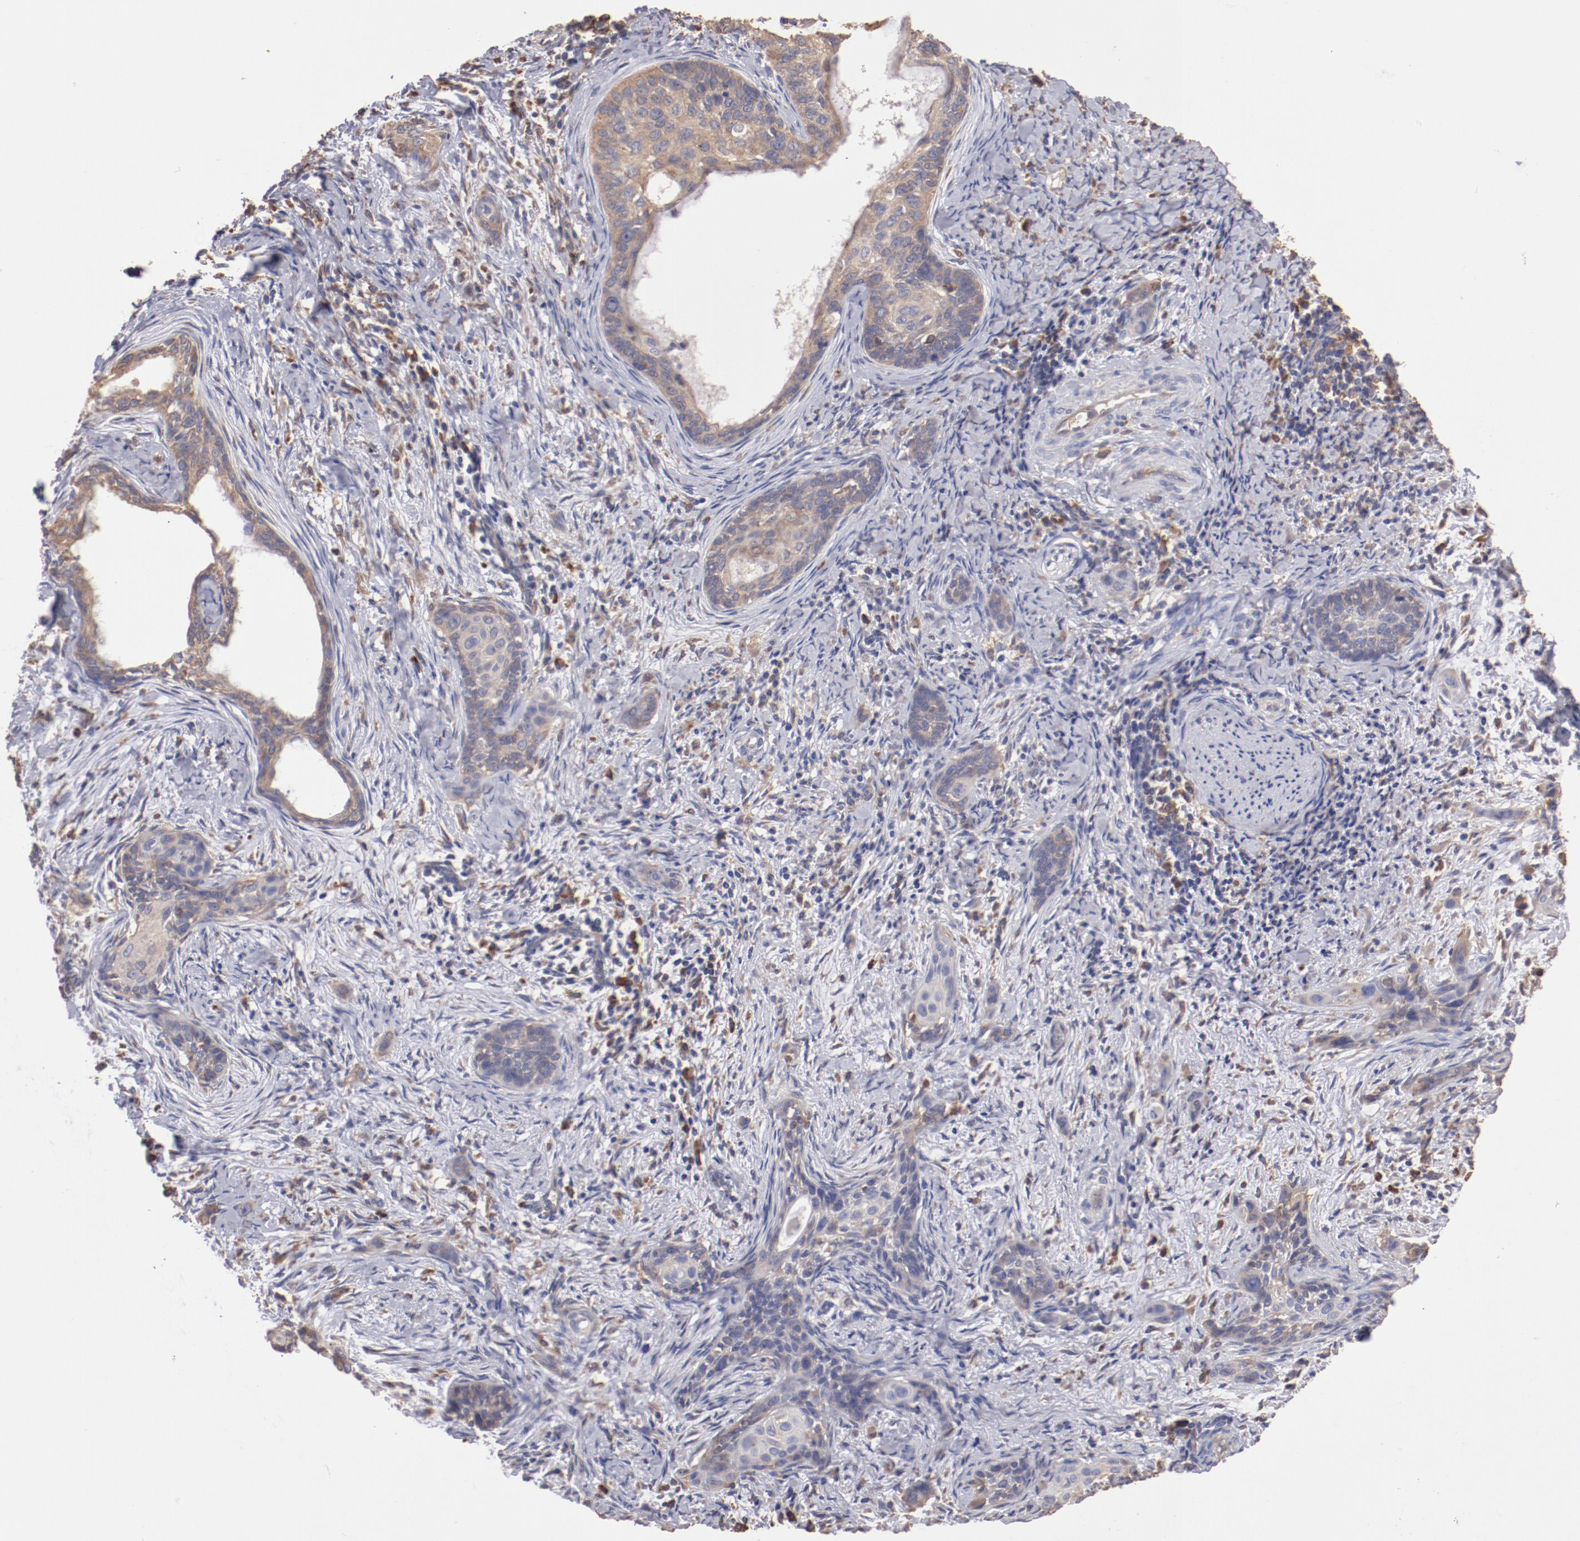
{"staining": {"intensity": "weak", "quantity": ">75%", "location": "cytoplasmic/membranous"}, "tissue": "cervical cancer", "cell_type": "Tumor cells", "image_type": "cancer", "snomed": [{"axis": "morphology", "description": "Squamous cell carcinoma, NOS"}, {"axis": "topography", "description": "Cervix"}], "caption": "The histopathology image displays staining of squamous cell carcinoma (cervical), revealing weak cytoplasmic/membranous protein positivity (brown color) within tumor cells.", "gene": "NFKBIE", "patient": {"sex": "female", "age": 33}}